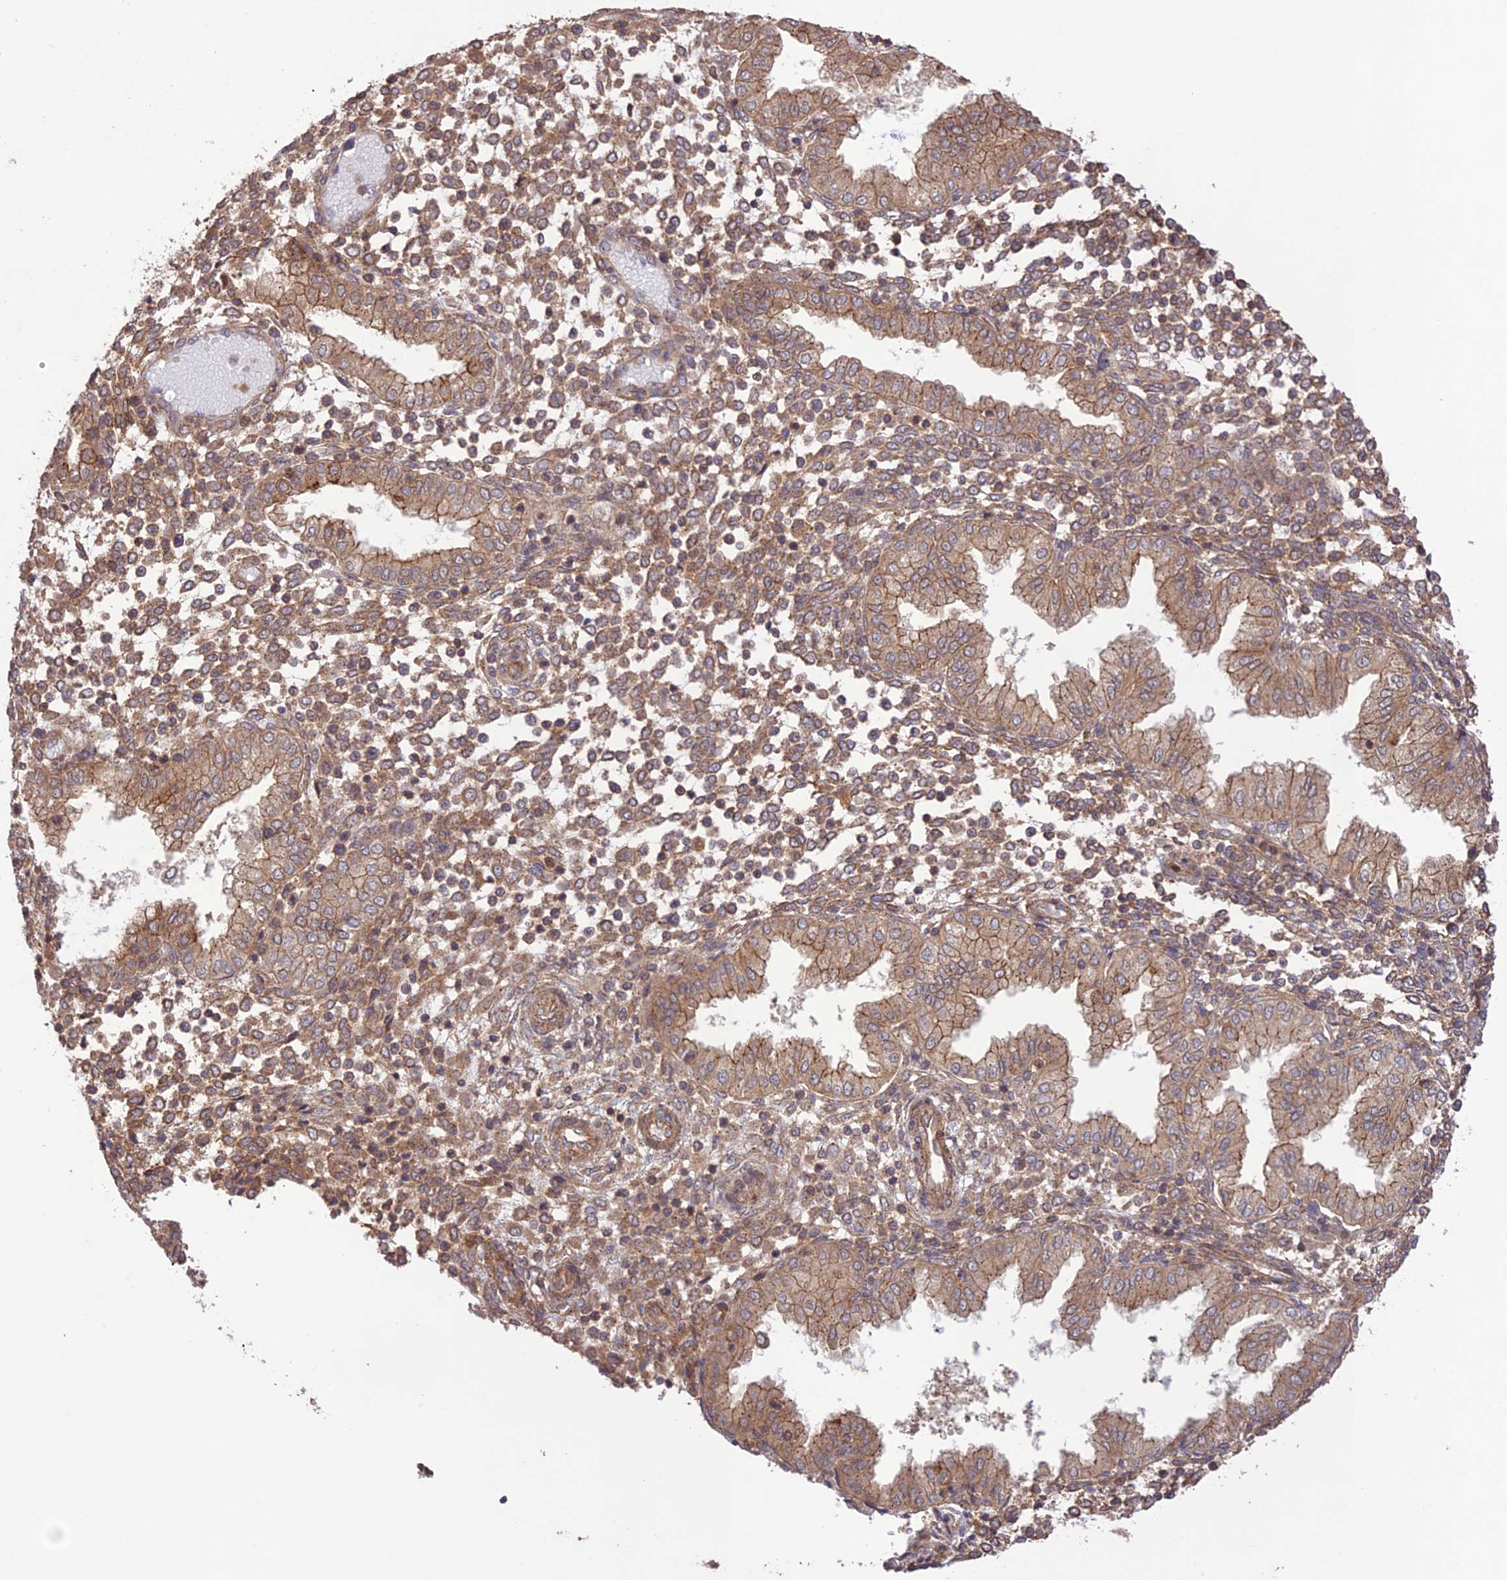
{"staining": {"intensity": "moderate", "quantity": ">75%", "location": "cytoplasmic/membranous"}, "tissue": "endometrium", "cell_type": "Cells in endometrial stroma", "image_type": "normal", "snomed": [{"axis": "morphology", "description": "Normal tissue, NOS"}, {"axis": "topography", "description": "Endometrium"}], "caption": "DAB (3,3'-diaminobenzidine) immunohistochemical staining of benign endometrium exhibits moderate cytoplasmic/membranous protein positivity in about >75% of cells in endometrial stroma.", "gene": "FCHSD1", "patient": {"sex": "female", "age": 53}}